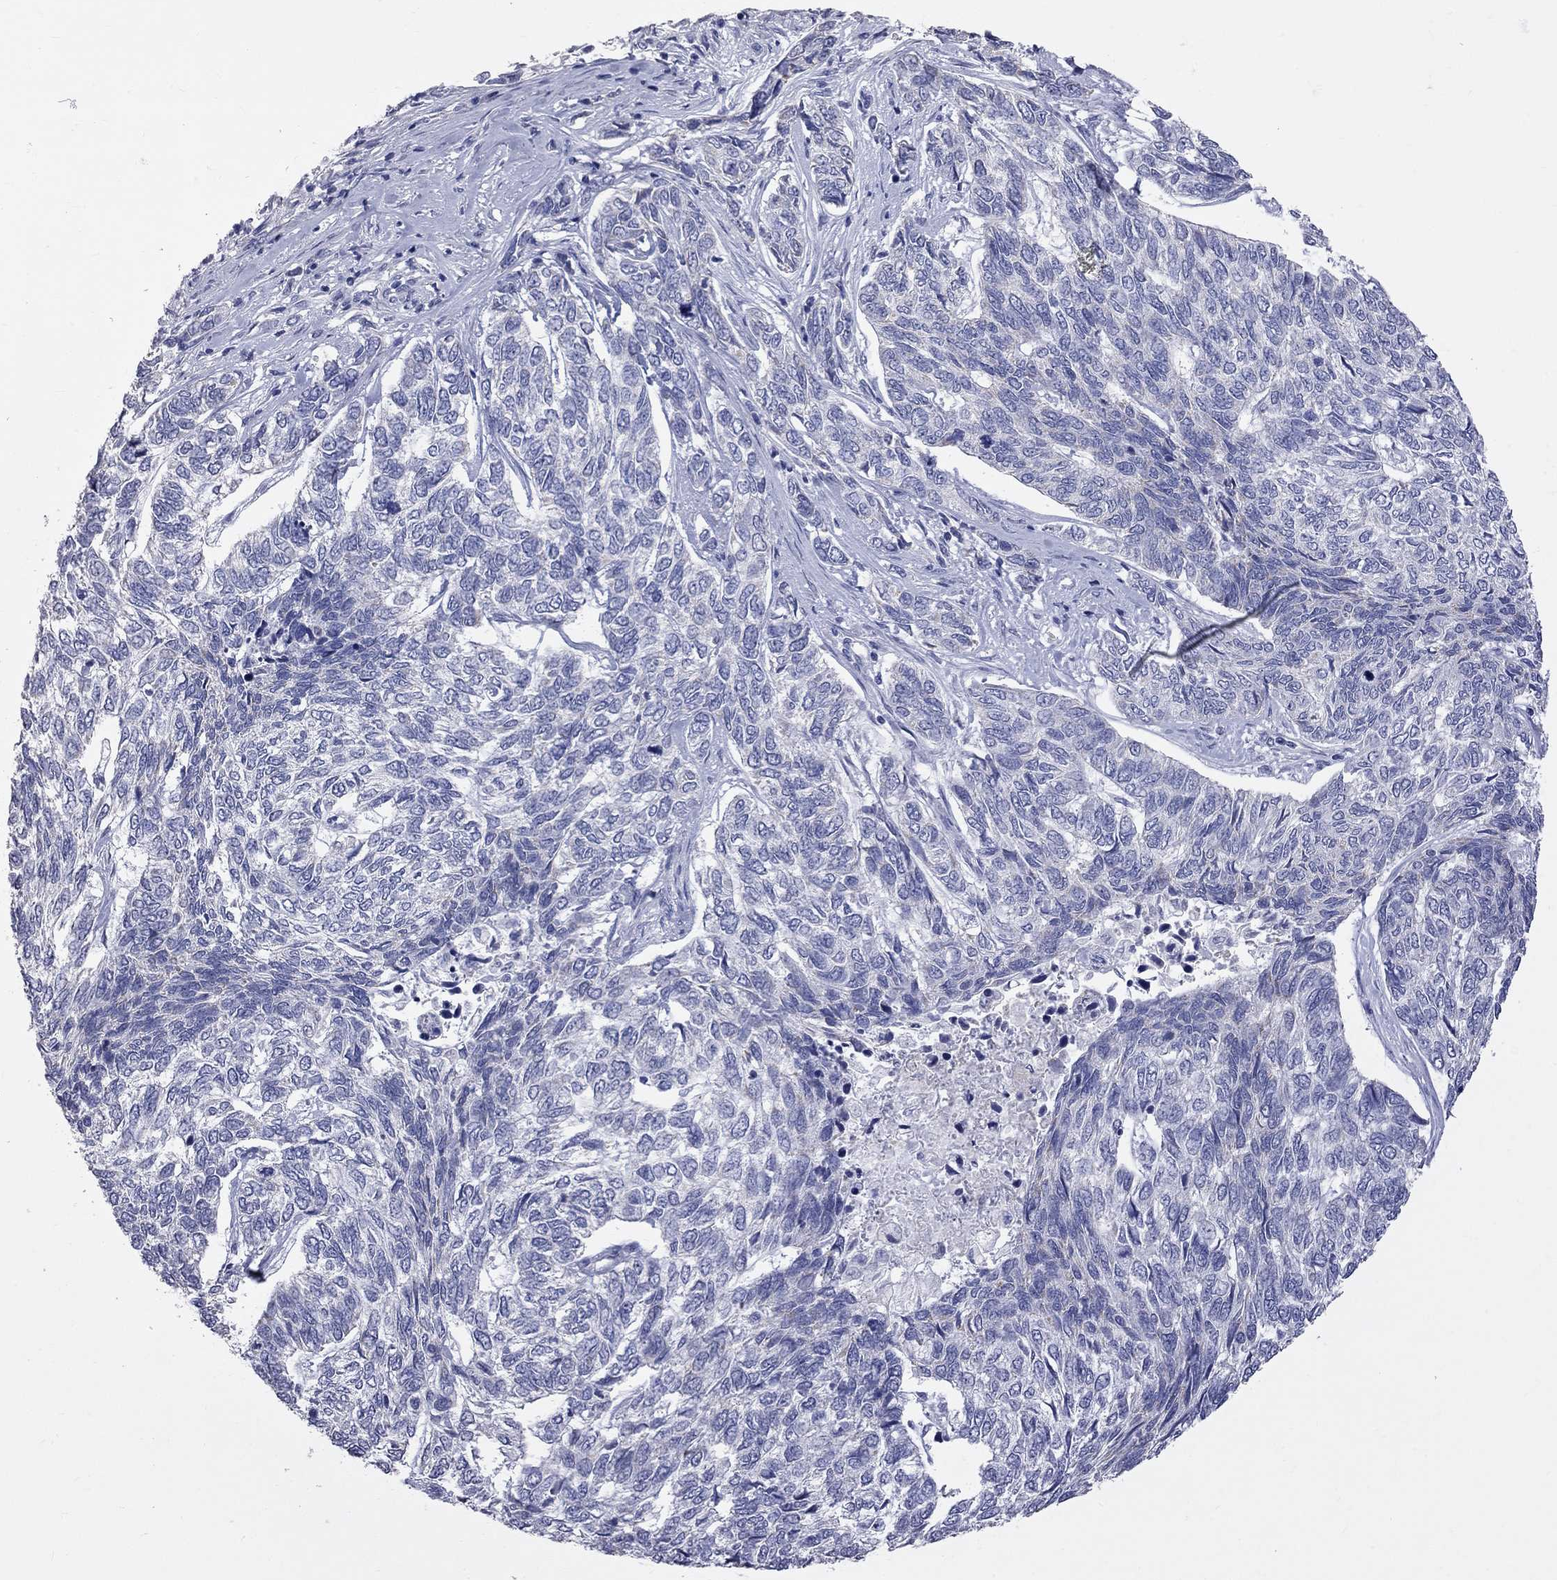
{"staining": {"intensity": "negative", "quantity": "none", "location": "none"}, "tissue": "skin cancer", "cell_type": "Tumor cells", "image_type": "cancer", "snomed": [{"axis": "morphology", "description": "Basal cell carcinoma"}, {"axis": "topography", "description": "Skin"}], "caption": "Tumor cells are negative for brown protein staining in skin basal cell carcinoma.", "gene": "KCND2", "patient": {"sex": "female", "age": 65}}